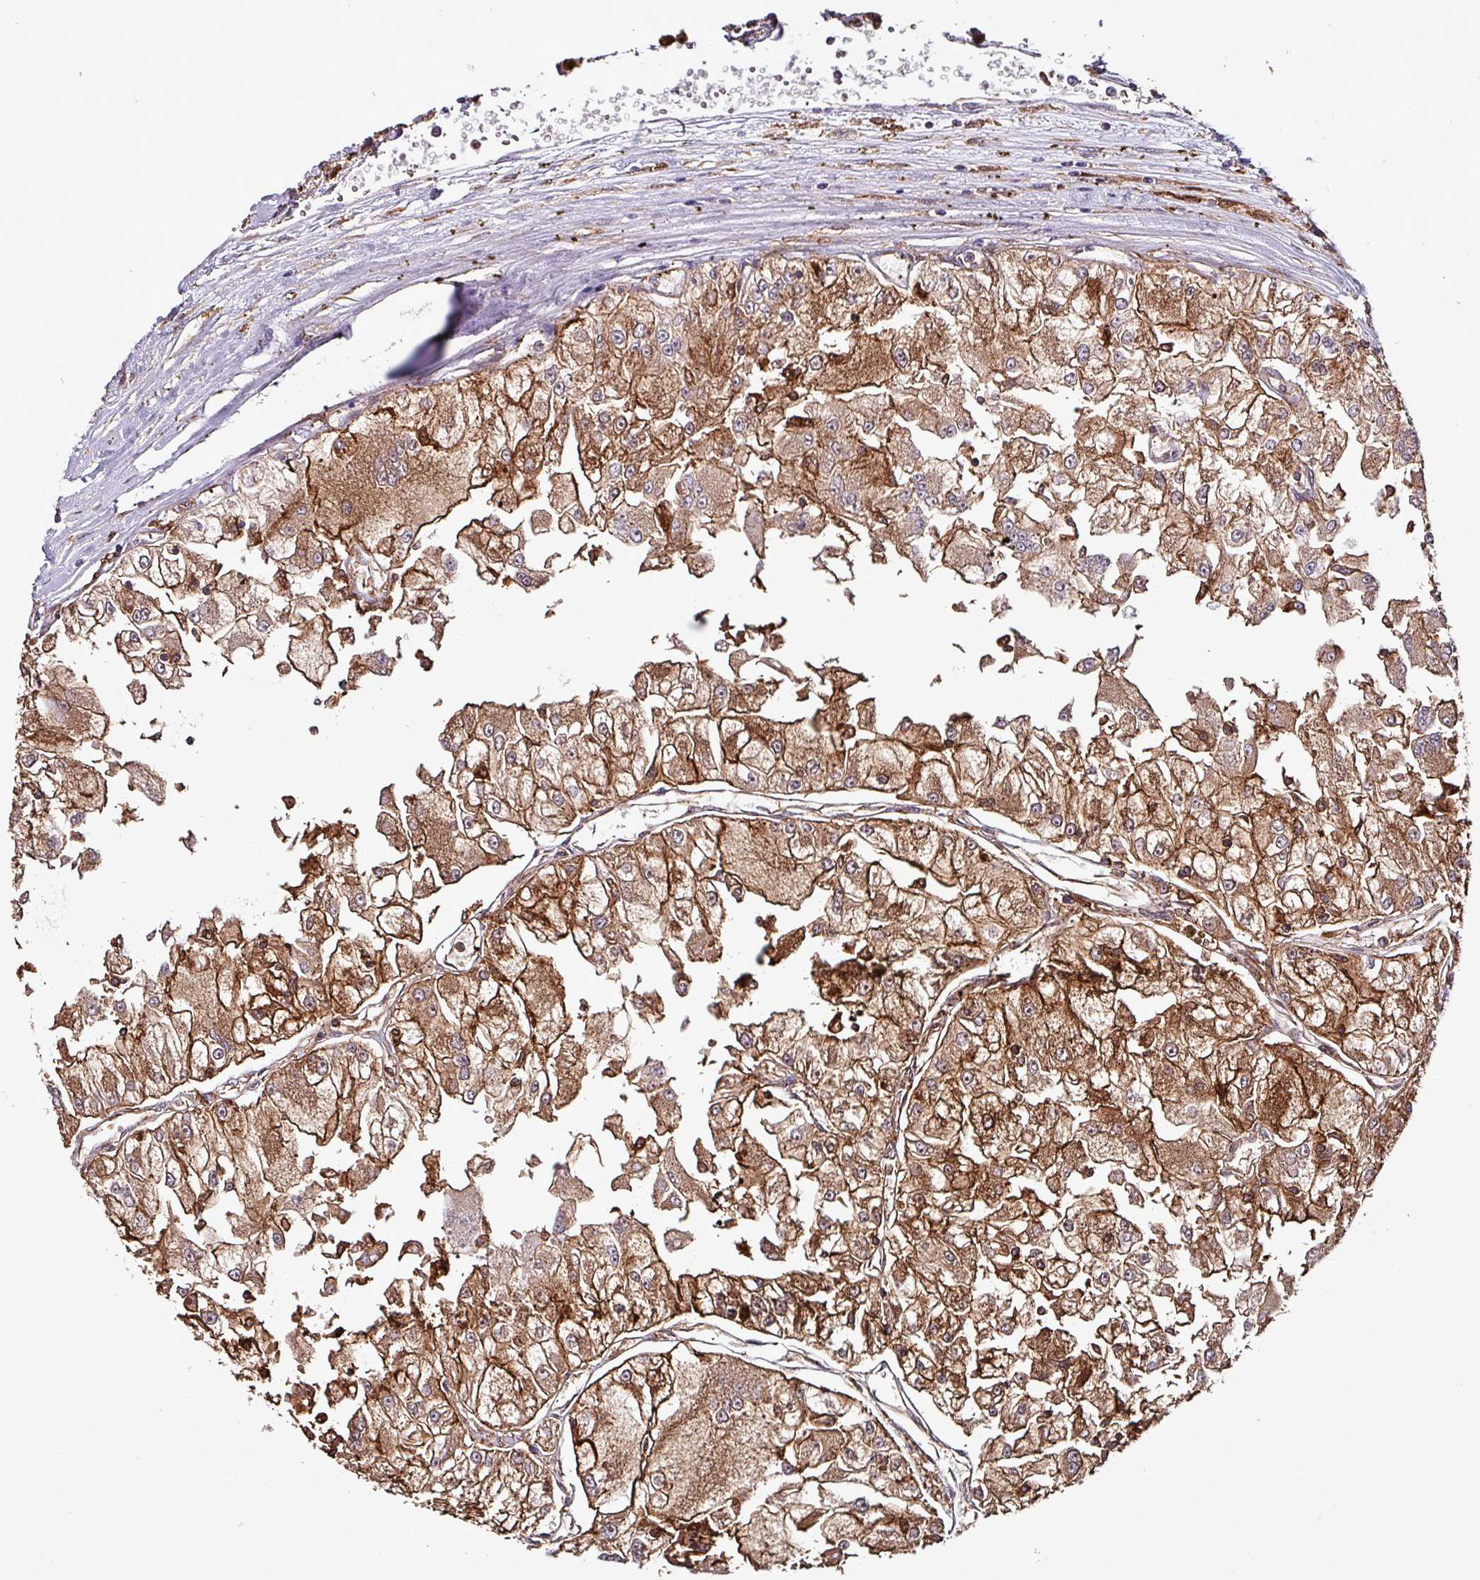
{"staining": {"intensity": "moderate", "quantity": ">75%", "location": "cytoplasmic/membranous"}, "tissue": "renal cancer", "cell_type": "Tumor cells", "image_type": "cancer", "snomed": [{"axis": "morphology", "description": "Adenocarcinoma, NOS"}, {"axis": "topography", "description": "Kidney"}], "caption": "Adenocarcinoma (renal) stained for a protein reveals moderate cytoplasmic/membranous positivity in tumor cells.", "gene": "SCIN", "patient": {"sex": "female", "age": 72}}